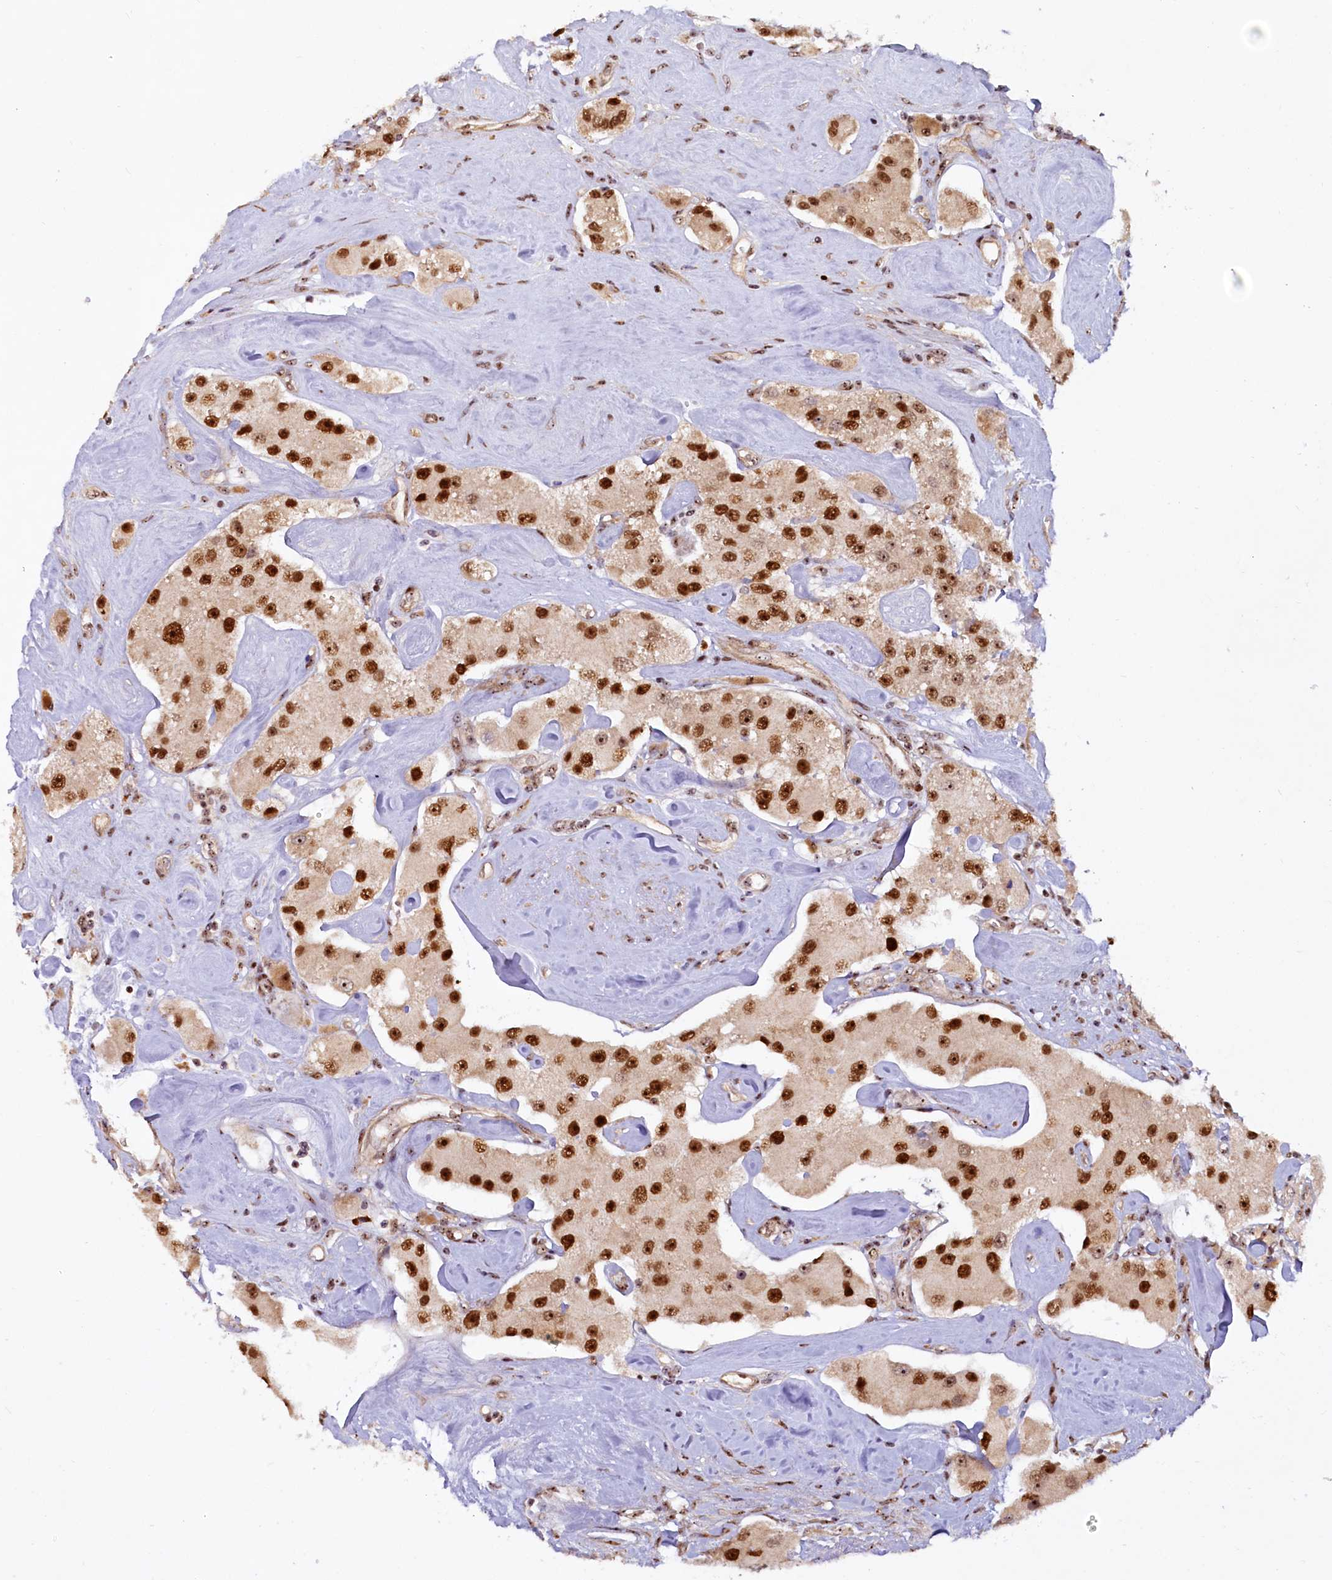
{"staining": {"intensity": "strong", "quantity": ">75%", "location": "nuclear"}, "tissue": "carcinoid", "cell_type": "Tumor cells", "image_type": "cancer", "snomed": [{"axis": "morphology", "description": "Carcinoid, malignant, NOS"}, {"axis": "topography", "description": "Pancreas"}], "caption": "Carcinoid (malignant) stained for a protein reveals strong nuclear positivity in tumor cells. (brown staining indicates protein expression, while blue staining denotes nuclei).", "gene": "TCOF1", "patient": {"sex": "male", "age": 41}}